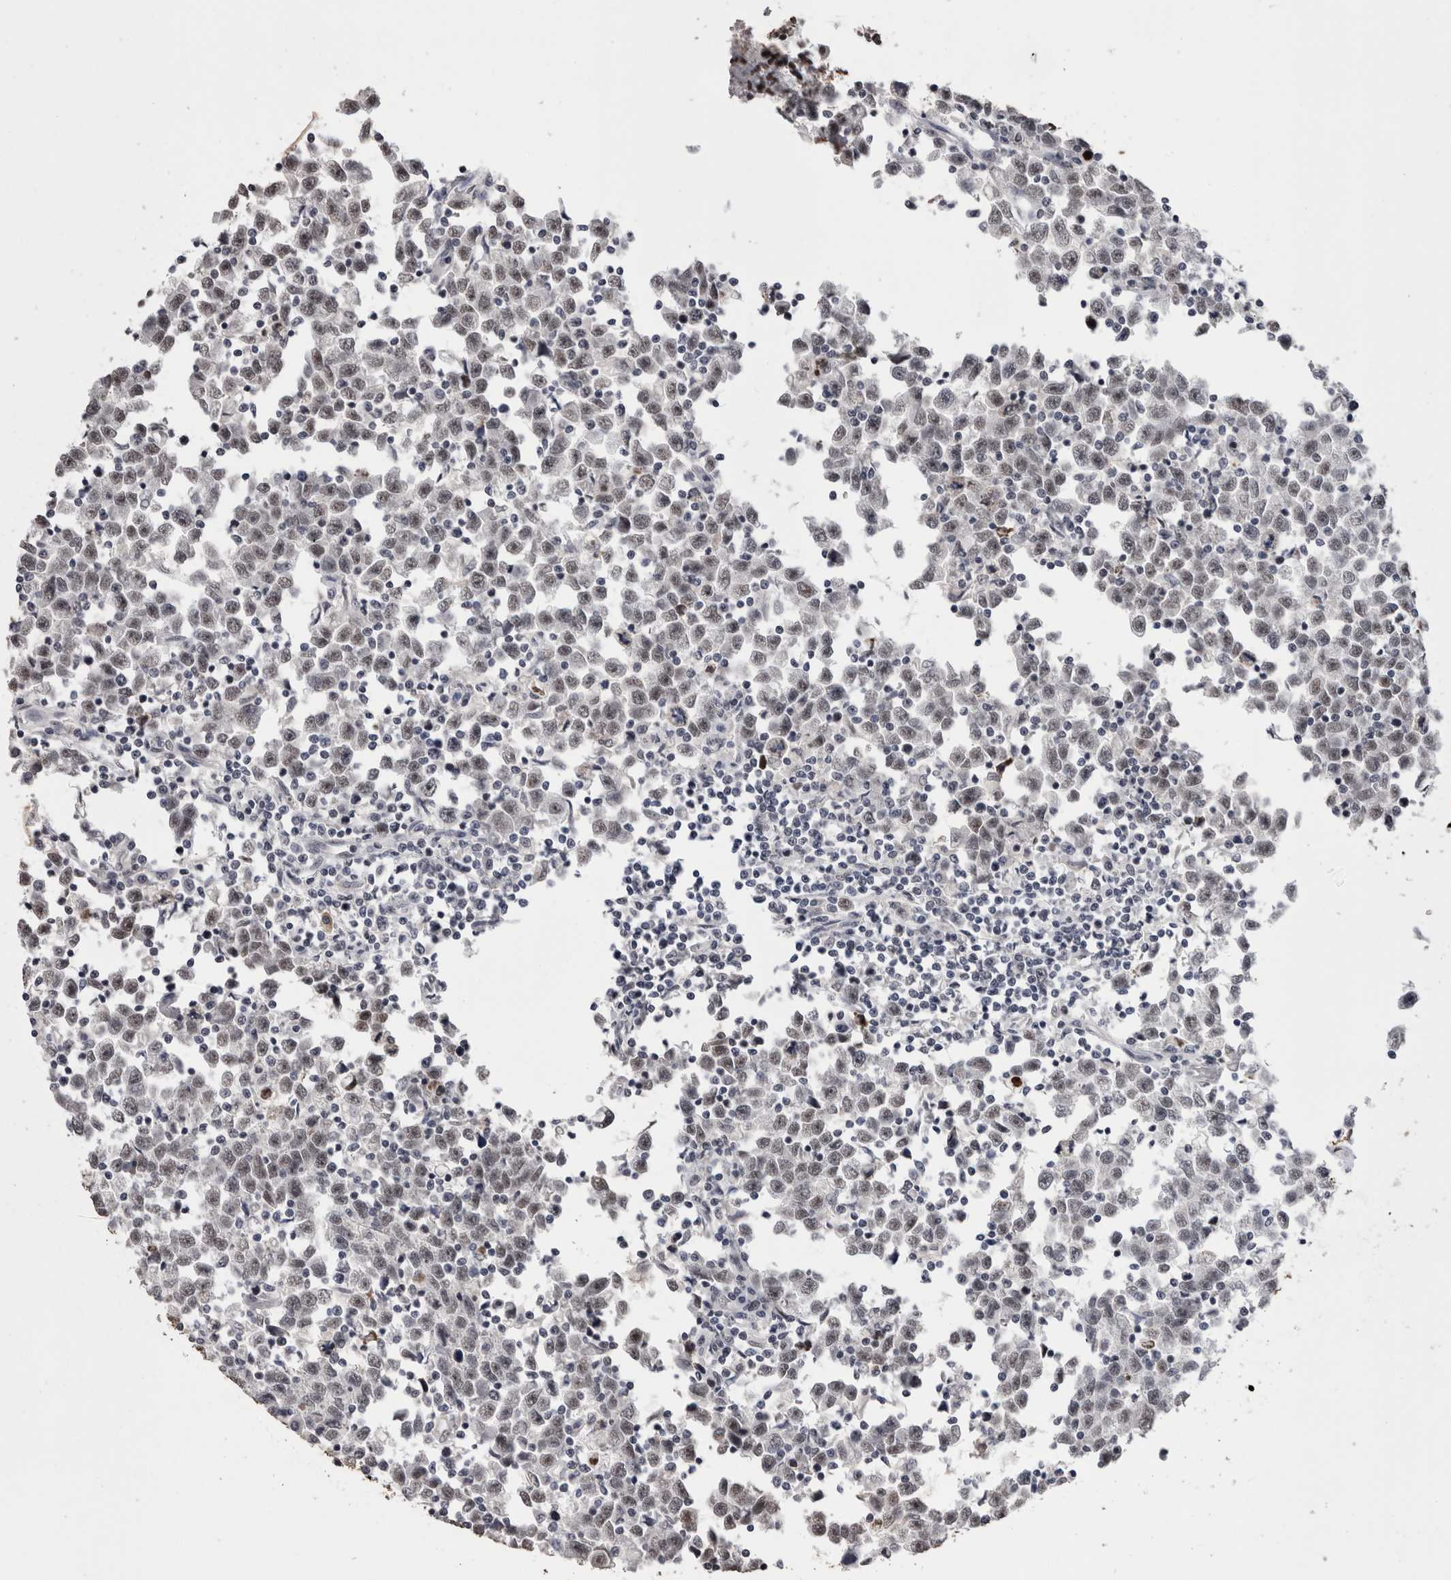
{"staining": {"intensity": "strong", "quantity": "25%-75%", "location": "nuclear"}, "tissue": "testis cancer", "cell_type": "Tumor cells", "image_type": "cancer", "snomed": [{"axis": "morphology", "description": "Seminoma, NOS"}, {"axis": "topography", "description": "Testis"}], "caption": "Protein analysis of testis cancer (seminoma) tissue shows strong nuclear staining in about 25%-75% of tumor cells. The protein of interest is stained brown, and the nuclei are stained in blue (DAB IHC with brightfield microscopy, high magnification).", "gene": "SMC1A", "patient": {"sex": "male", "age": 43}}